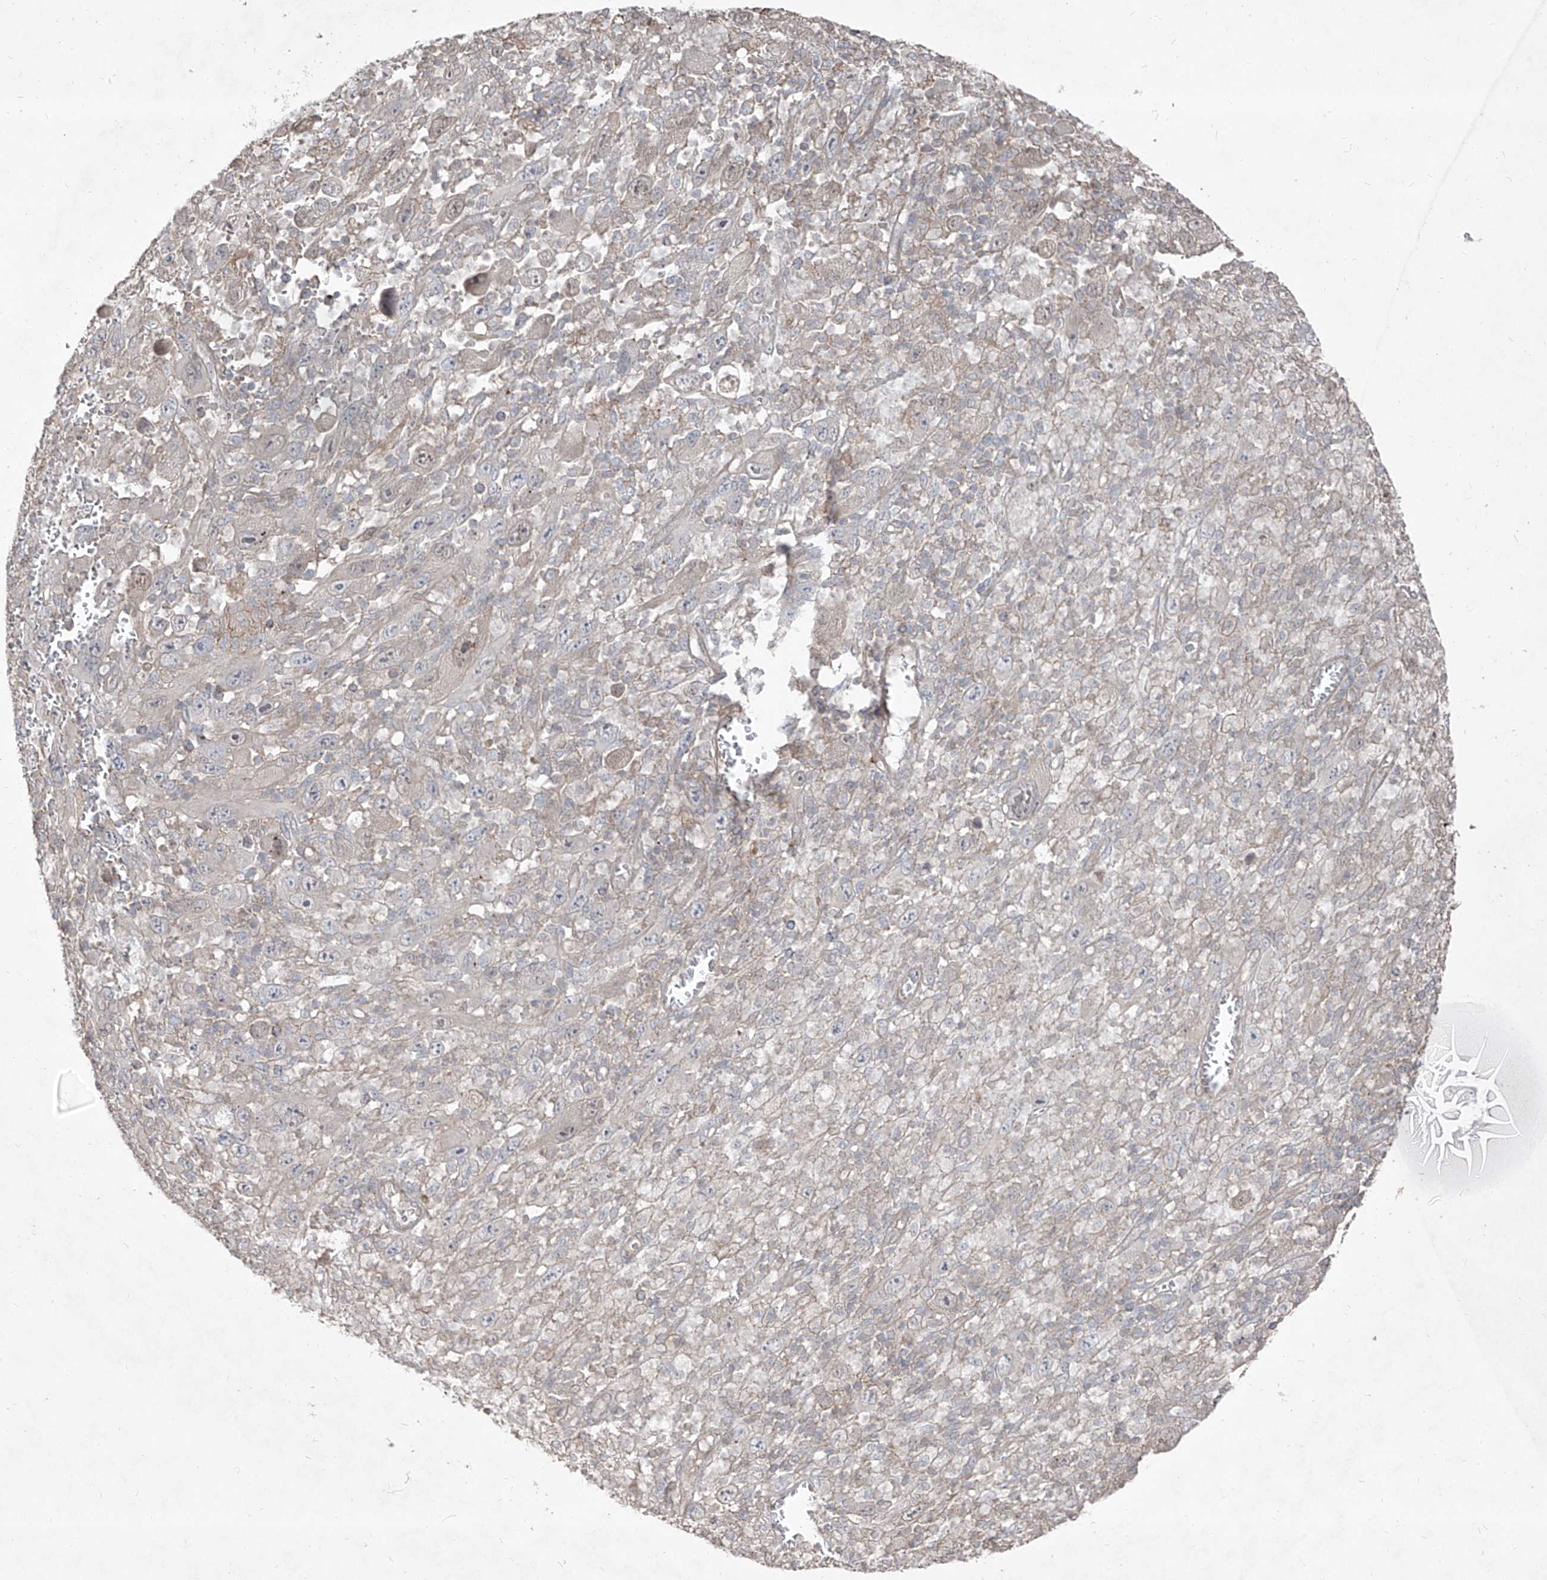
{"staining": {"intensity": "negative", "quantity": "none", "location": "none"}, "tissue": "melanoma", "cell_type": "Tumor cells", "image_type": "cancer", "snomed": [{"axis": "morphology", "description": "Malignant melanoma, Metastatic site"}, {"axis": "topography", "description": "Skin"}], "caption": "Micrograph shows no protein positivity in tumor cells of malignant melanoma (metastatic site) tissue.", "gene": "UFD1", "patient": {"sex": "female", "age": 56}}